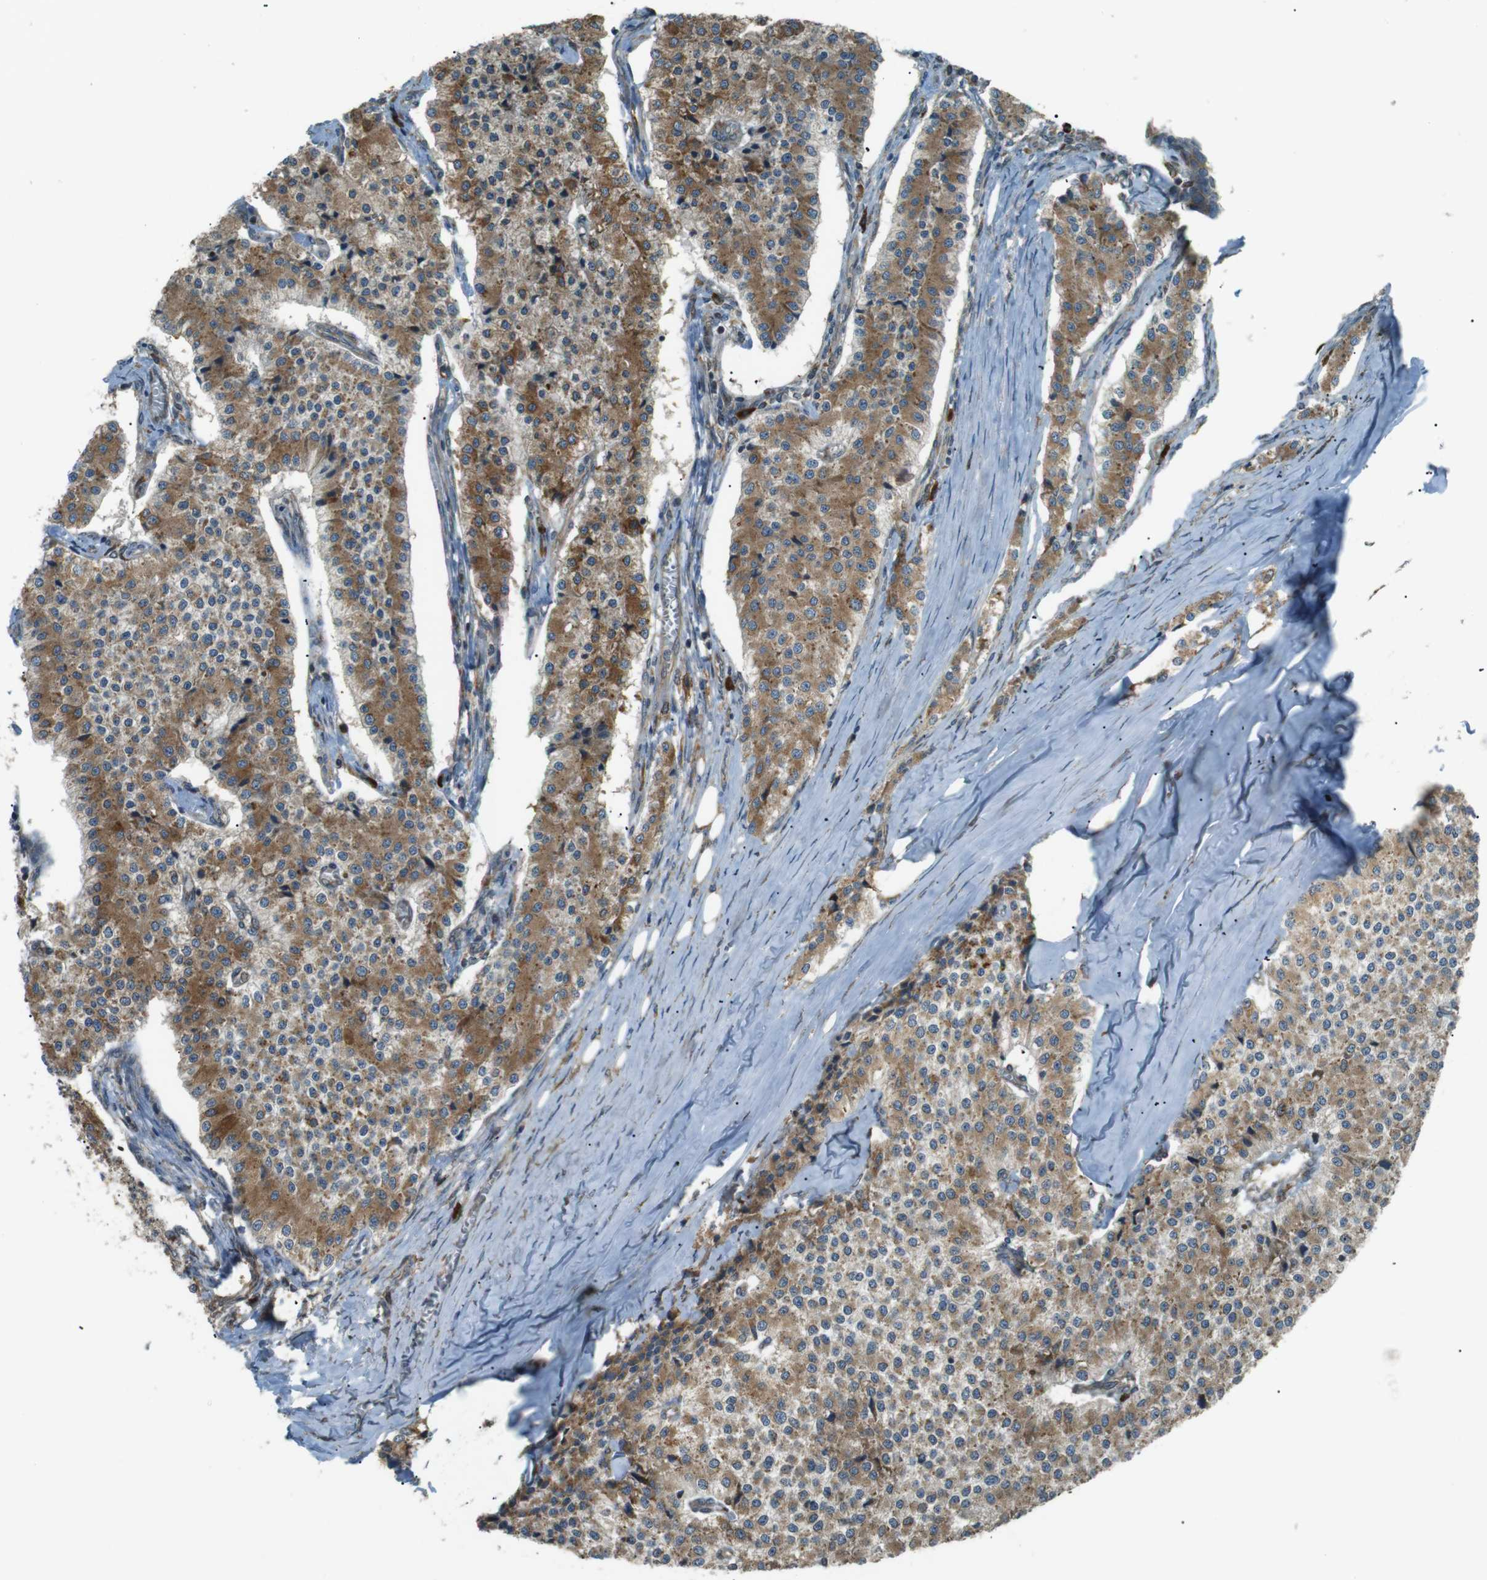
{"staining": {"intensity": "moderate", "quantity": ">75%", "location": "cytoplasmic/membranous"}, "tissue": "carcinoid", "cell_type": "Tumor cells", "image_type": "cancer", "snomed": [{"axis": "morphology", "description": "Carcinoid, malignant, NOS"}, {"axis": "topography", "description": "Colon"}], "caption": "The immunohistochemical stain labels moderate cytoplasmic/membranous positivity in tumor cells of carcinoid tissue. The staining was performed using DAB (3,3'-diaminobenzidine), with brown indicating positive protein expression. Nuclei are stained blue with hematoxylin.", "gene": "TMED4", "patient": {"sex": "female", "age": 52}}